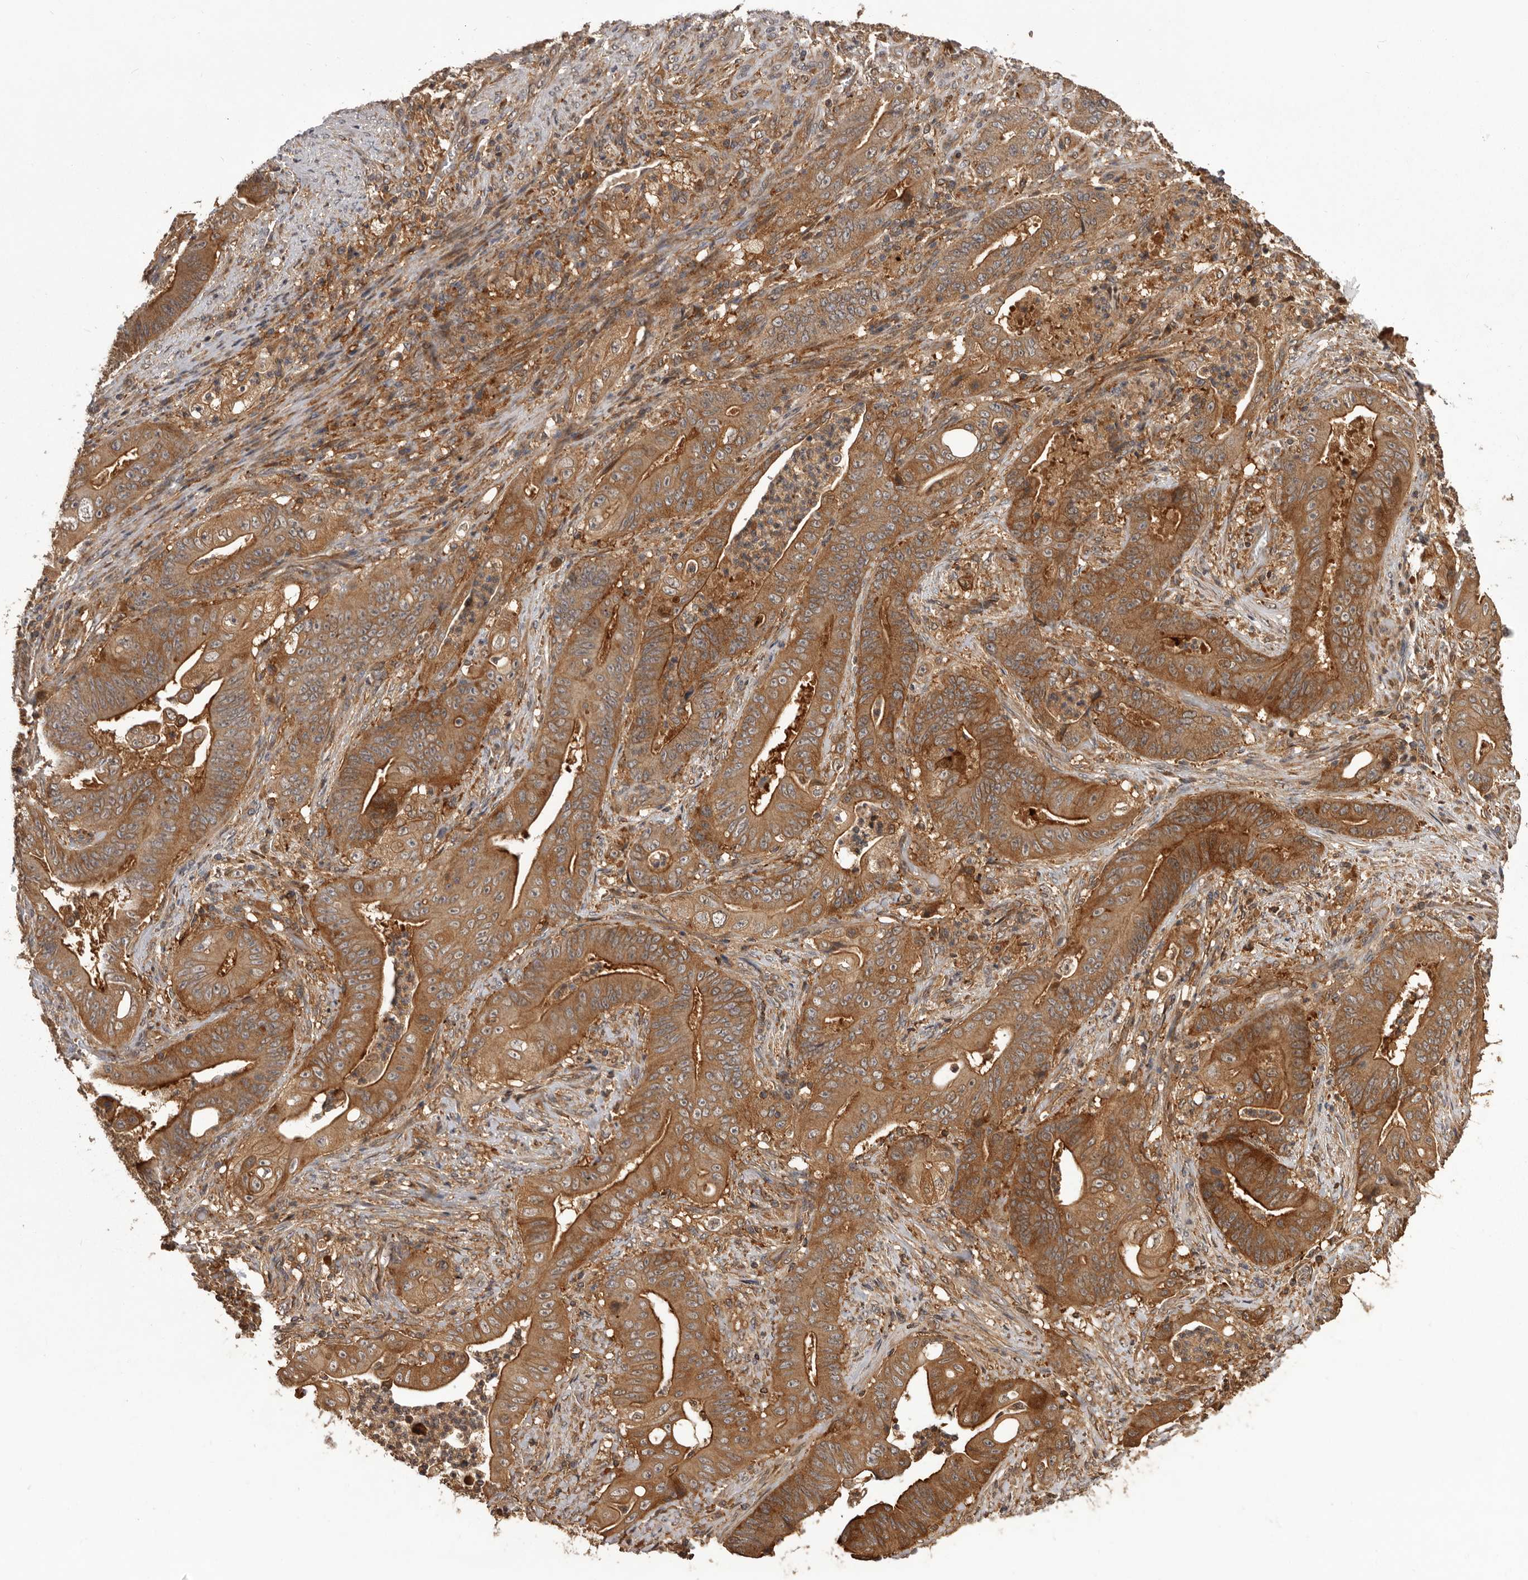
{"staining": {"intensity": "strong", "quantity": ">75%", "location": "cytoplasmic/membranous"}, "tissue": "stomach cancer", "cell_type": "Tumor cells", "image_type": "cancer", "snomed": [{"axis": "morphology", "description": "Adenocarcinoma, NOS"}, {"axis": "topography", "description": "Stomach"}], "caption": "Stomach adenocarcinoma stained for a protein demonstrates strong cytoplasmic/membranous positivity in tumor cells.", "gene": "SLC22A3", "patient": {"sex": "female", "age": 73}}